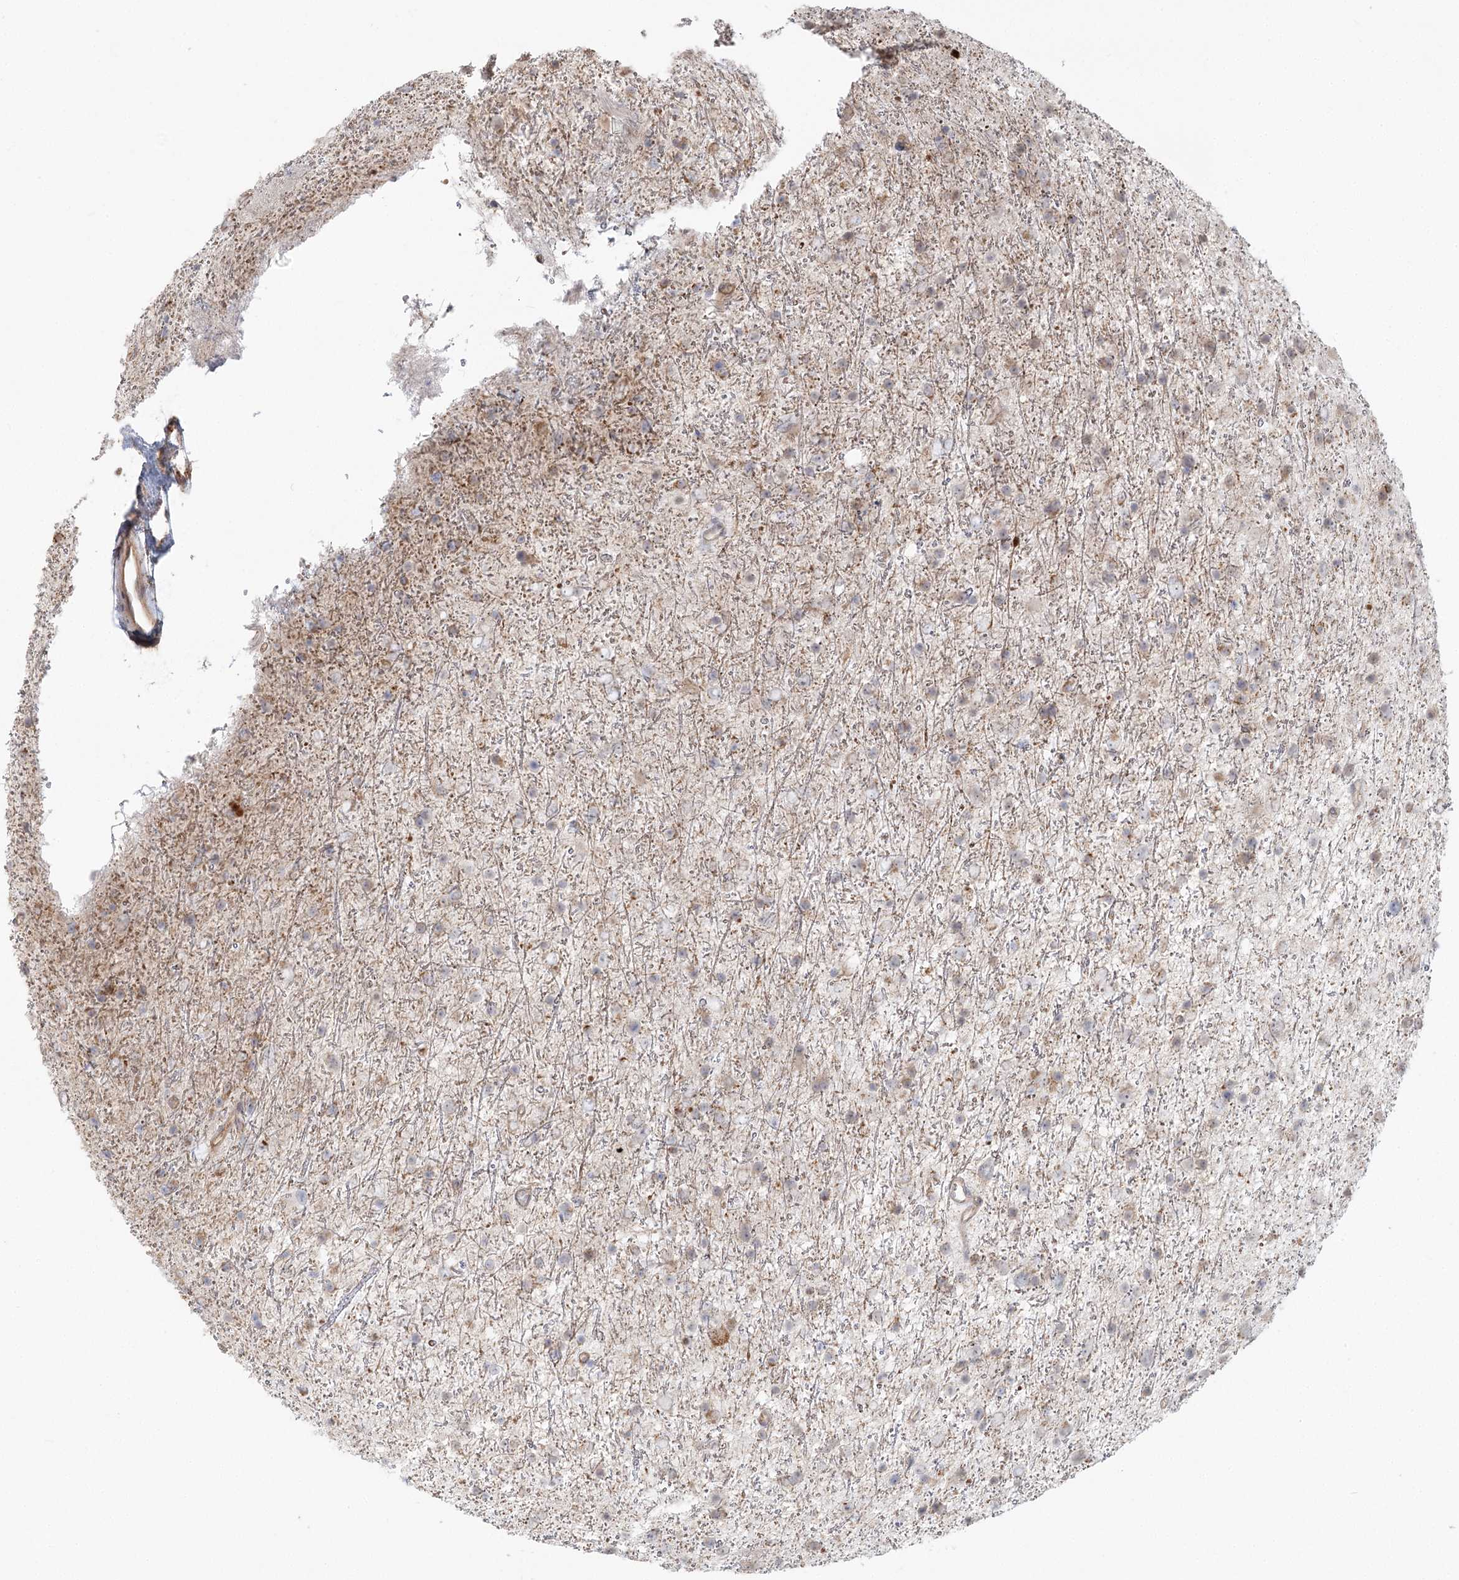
{"staining": {"intensity": "weak", "quantity": "<25%", "location": "cytoplasmic/membranous"}, "tissue": "glioma", "cell_type": "Tumor cells", "image_type": "cancer", "snomed": [{"axis": "morphology", "description": "Glioma, malignant, Low grade"}, {"axis": "topography", "description": "Cerebral cortex"}], "caption": "The immunohistochemistry micrograph has no significant staining in tumor cells of glioma tissue. The staining is performed using DAB brown chromogen with nuclei counter-stained in using hematoxylin.", "gene": "LACTB", "patient": {"sex": "female", "age": 39}}